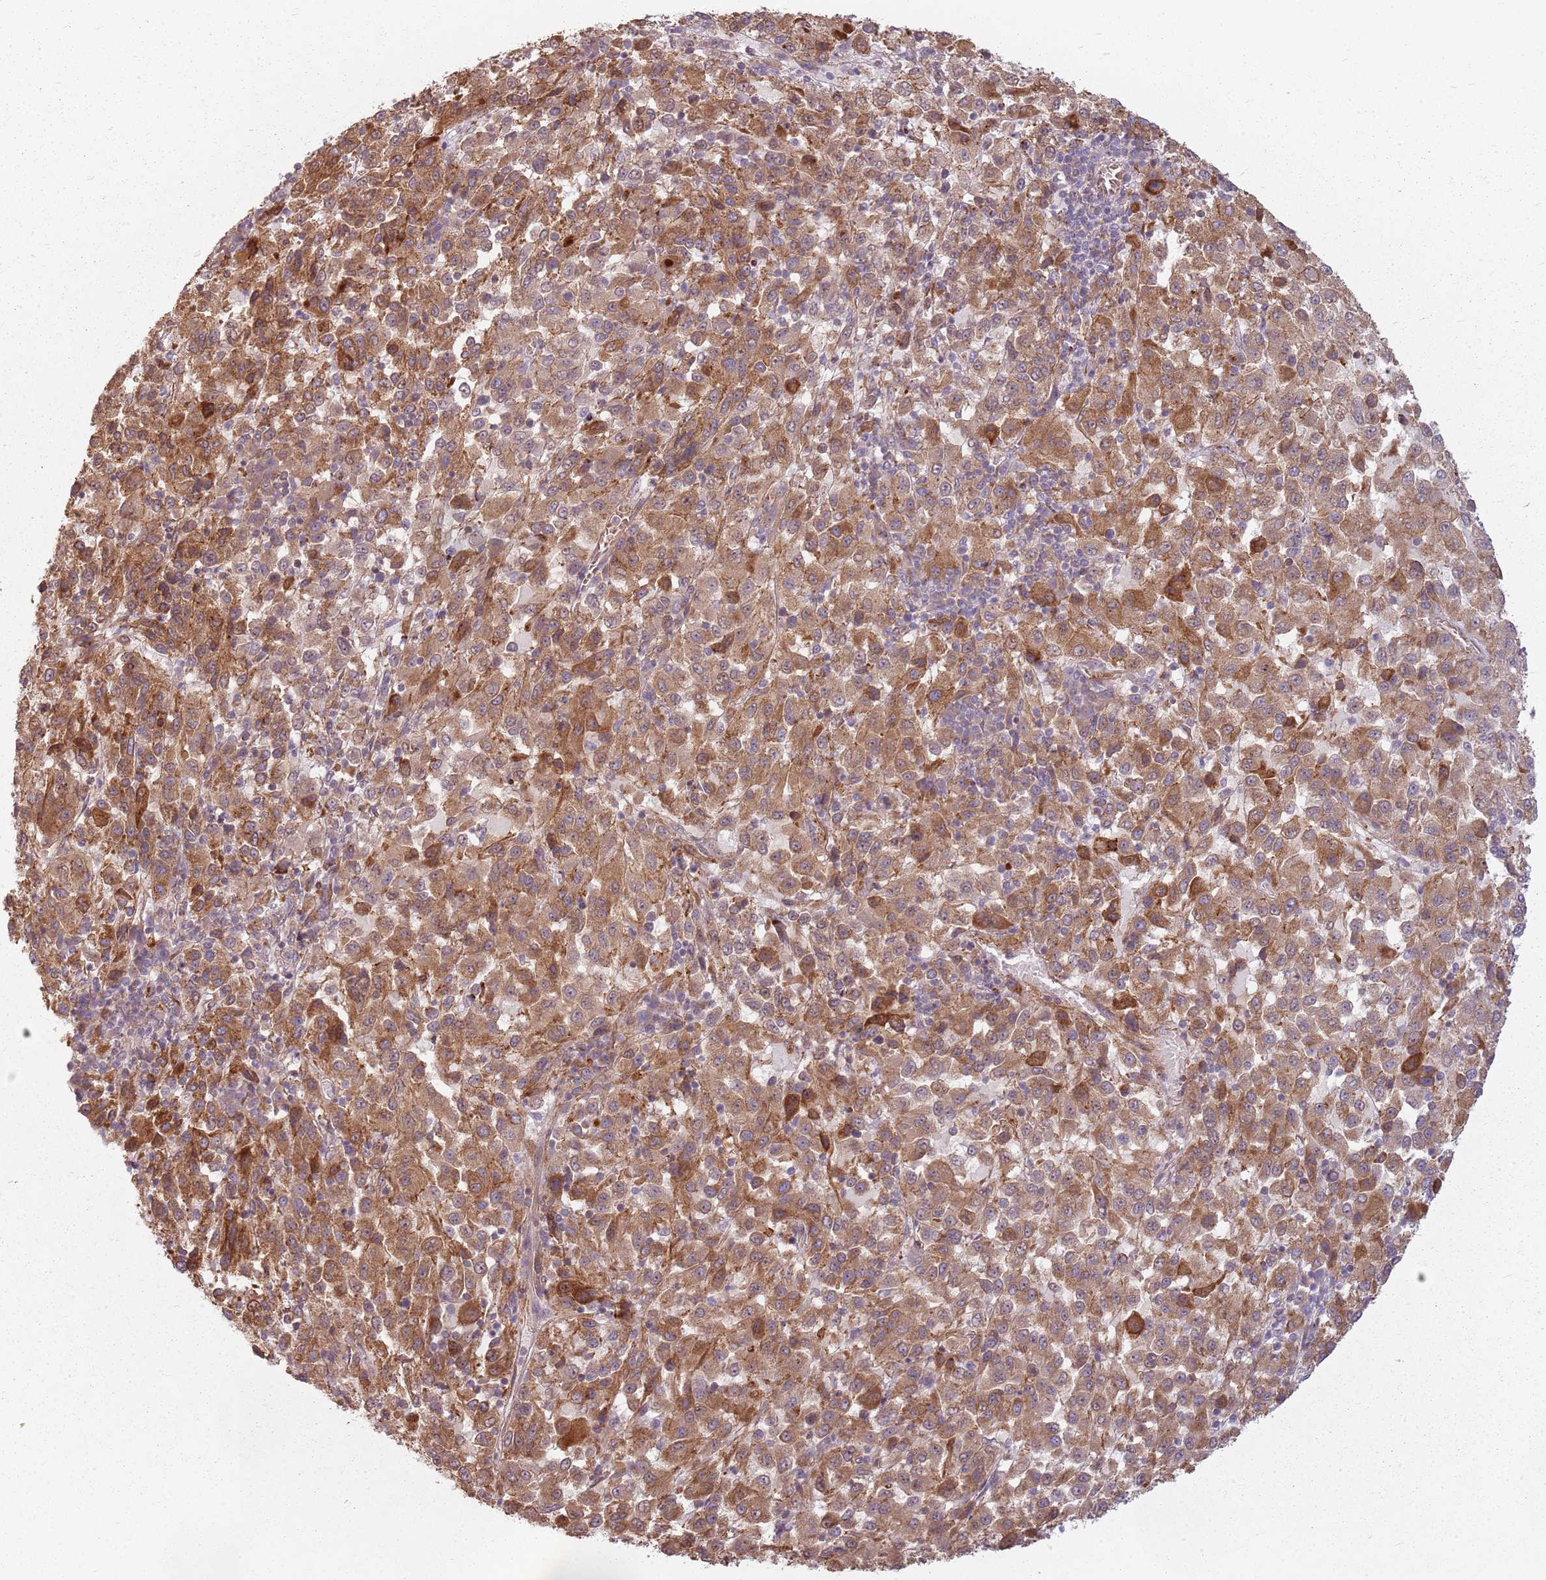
{"staining": {"intensity": "moderate", "quantity": ">75%", "location": "cytoplasmic/membranous"}, "tissue": "melanoma", "cell_type": "Tumor cells", "image_type": "cancer", "snomed": [{"axis": "morphology", "description": "Malignant melanoma, Metastatic site"}, {"axis": "topography", "description": "Lung"}], "caption": "This is an image of immunohistochemistry (IHC) staining of melanoma, which shows moderate staining in the cytoplasmic/membranous of tumor cells.", "gene": "PPP1R14C", "patient": {"sex": "male", "age": 64}}